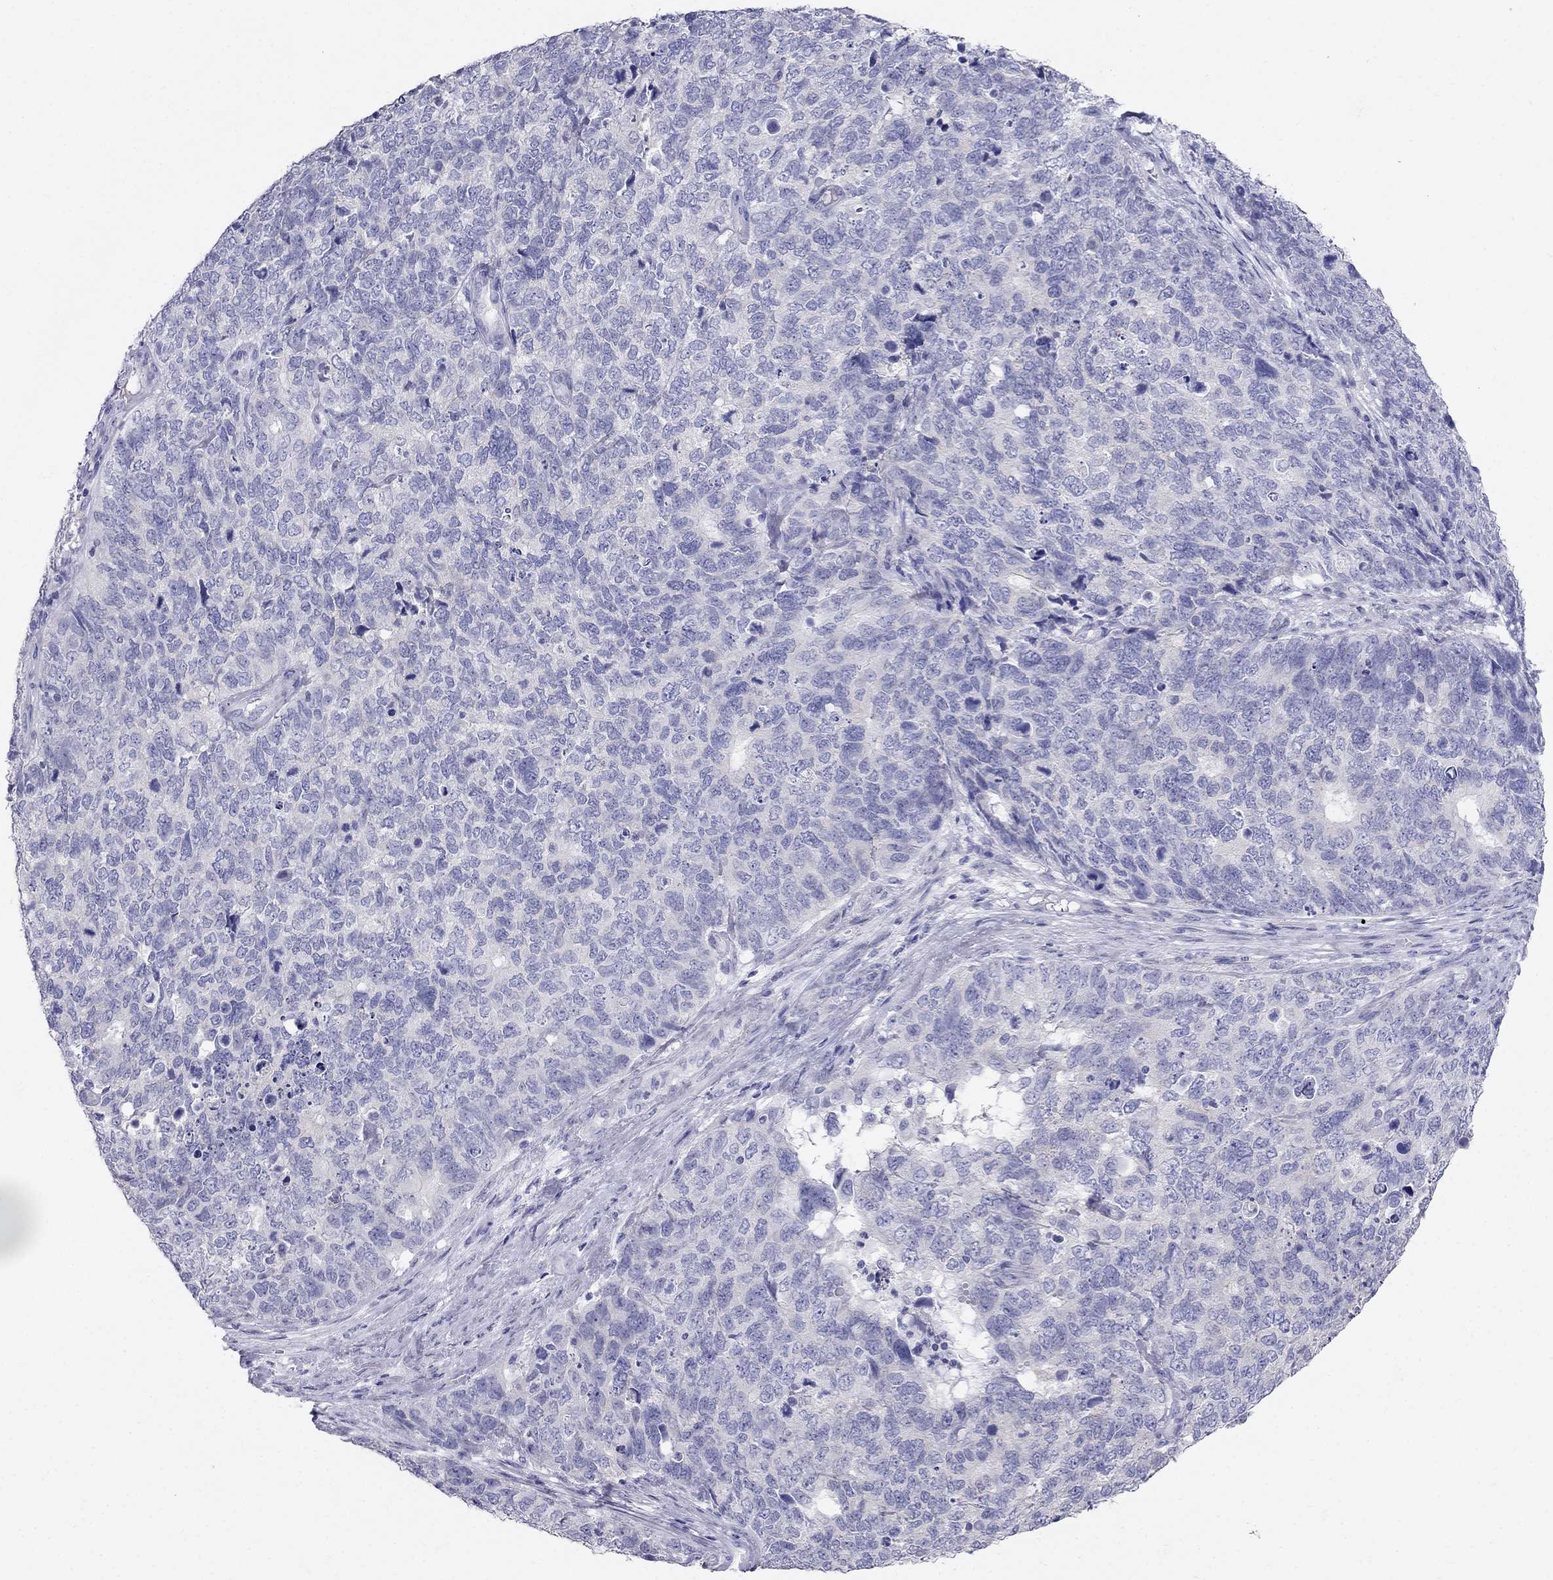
{"staining": {"intensity": "negative", "quantity": "none", "location": "none"}, "tissue": "cervical cancer", "cell_type": "Tumor cells", "image_type": "cancer", "snomed": [{"axis": "morphology", "description": "Squamous cell carcinoma, NOS"}, {"axis": "topography", "description": "Cervix"}], "caption": "Tumor cells show no significant protein staining in cervical squamous cell carcinoma. (Brightfield microscopy of DAB immunohistochemistry at high magnification).", "gene": "RFLNA", "patient": {"sex": "female", "age": 63}}